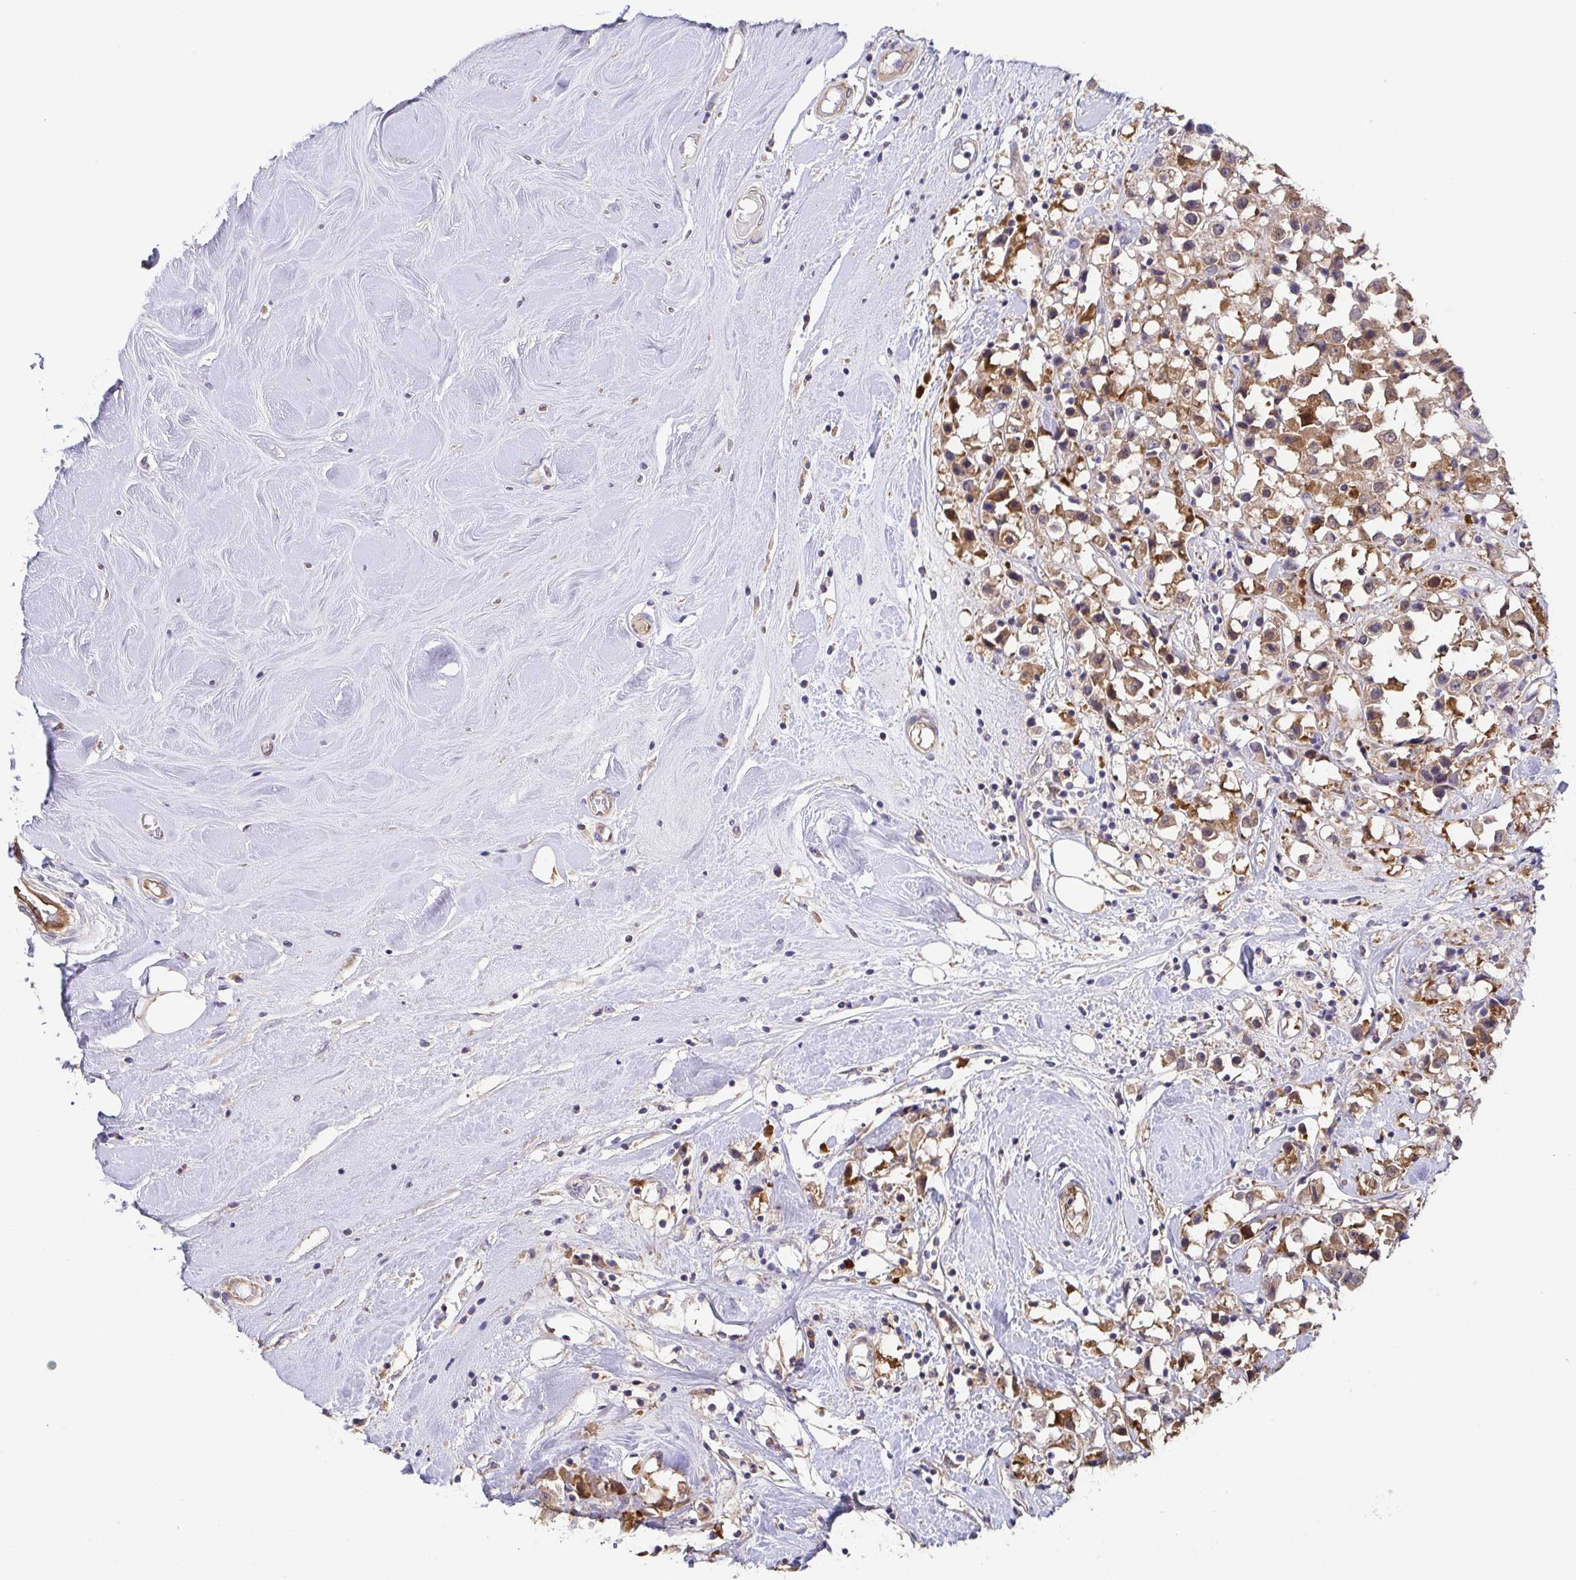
{"staining": {"intensity": "moderate", "quantity": ">75%", "location": "cytoplasmic/membranous"}, "tissue": "breast cancer", "cell_type": "Tumor cells", "image_type": "cancer", "snomed": [{"axis": "morphology", "description": "Duct carcinoma"}, {"axis": "topography", "description": "Breast"}], "caption": "This is an image of IHC staining of breast cancer, which shows moderate positivity in the cytoplasmic/membranous of tumor cells.", "gene": "EIF3D", "patient": {"sex": "female", "age": 61}}